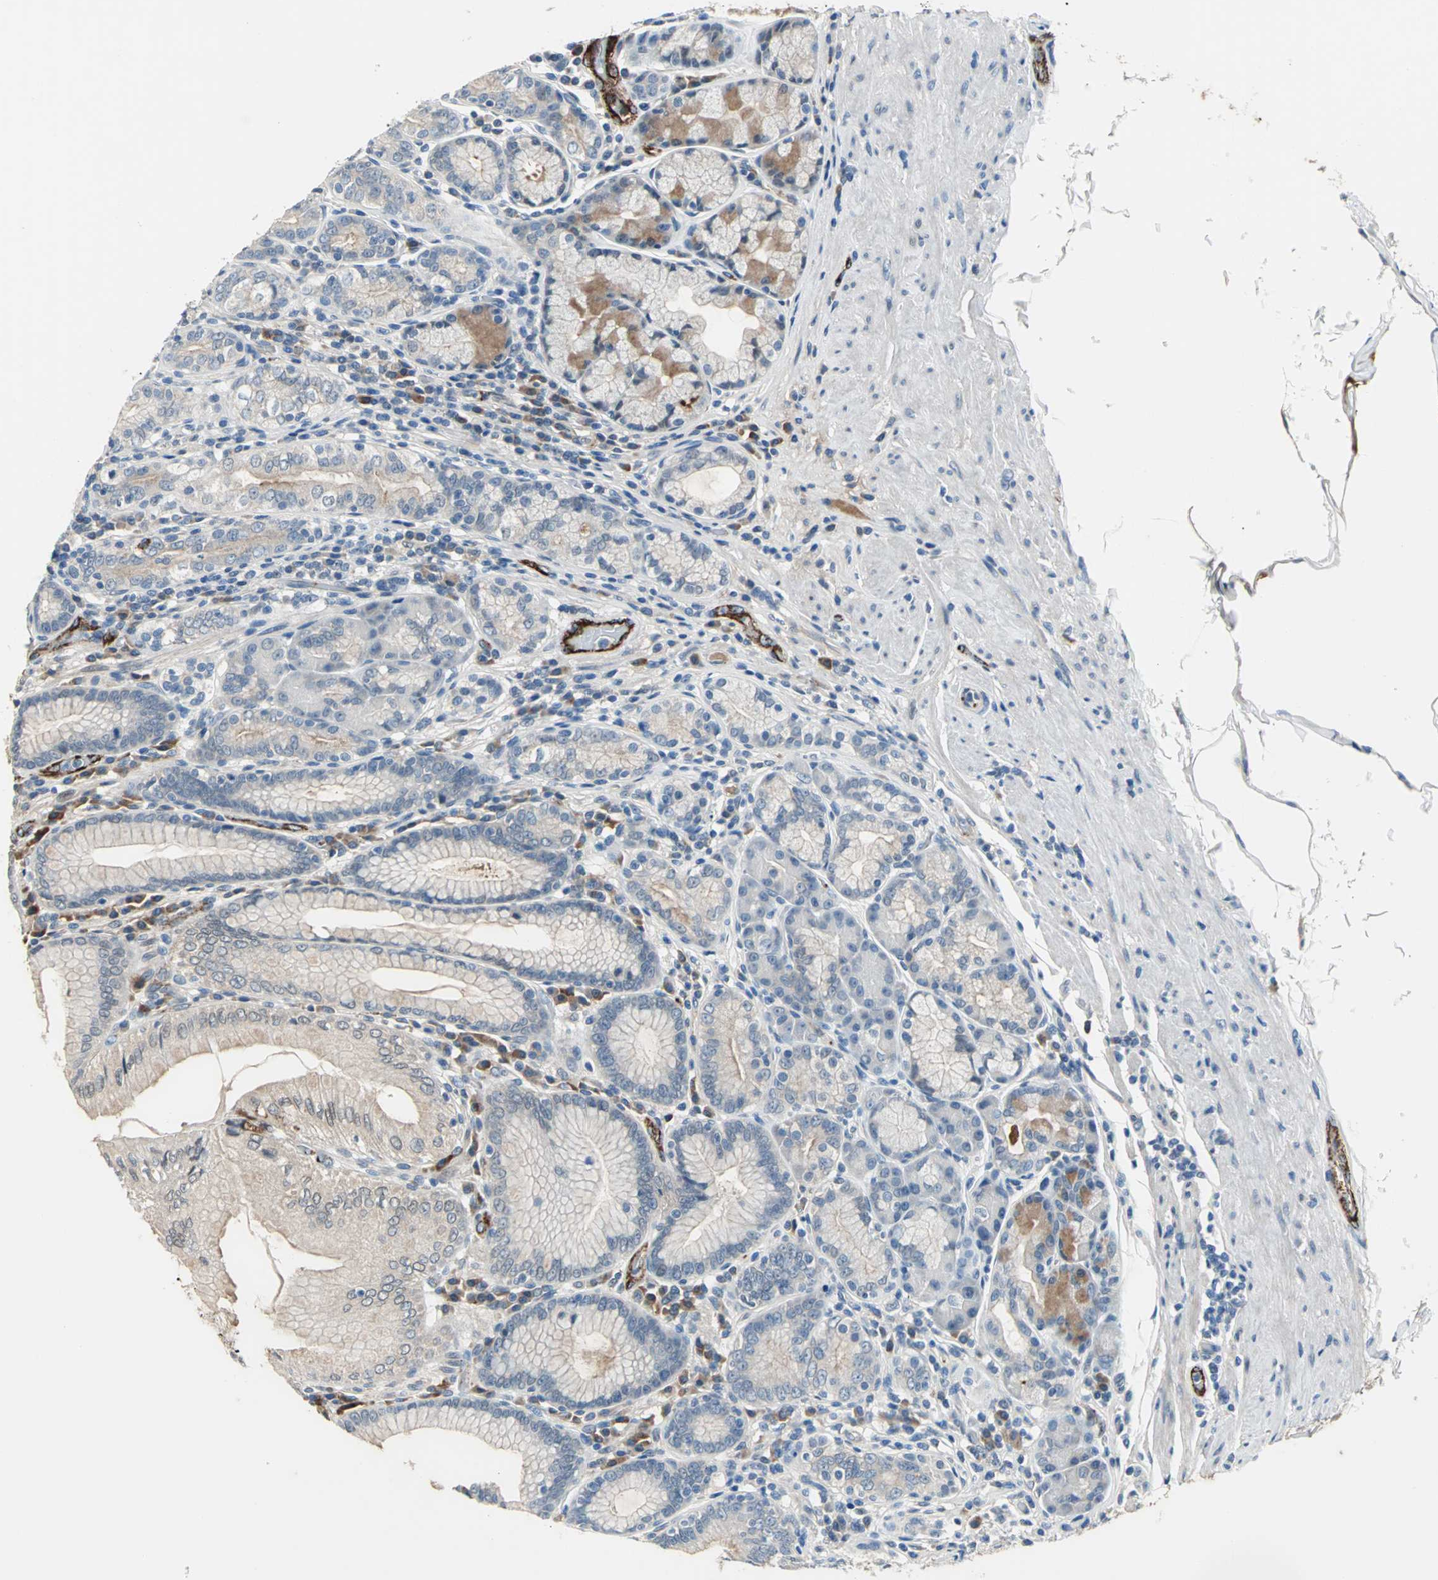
{"staining": {"intensity": "moderate", "quantity": ">75%", "location": "cytoplasmic/membranous,nuclear"}, "tissue": "stomach", "cell_type": "Glandular cells", "image_type": "normal", "snomed": [{"axis": "morphology", "description": "Normal tissue, NOS"}, {"axis": "topography", "description": "Stomach, lower"}], "caption": "Glandular cells reveal medium levels of moderate cytoplasmic/membranous,nuclear staining in approximately >75% of cells in normal human stomach. The protein is shown in brown color, while the nuclei are stained blue.", "gene": "SELP", "patient": {"sex": "female", "age": 76}}